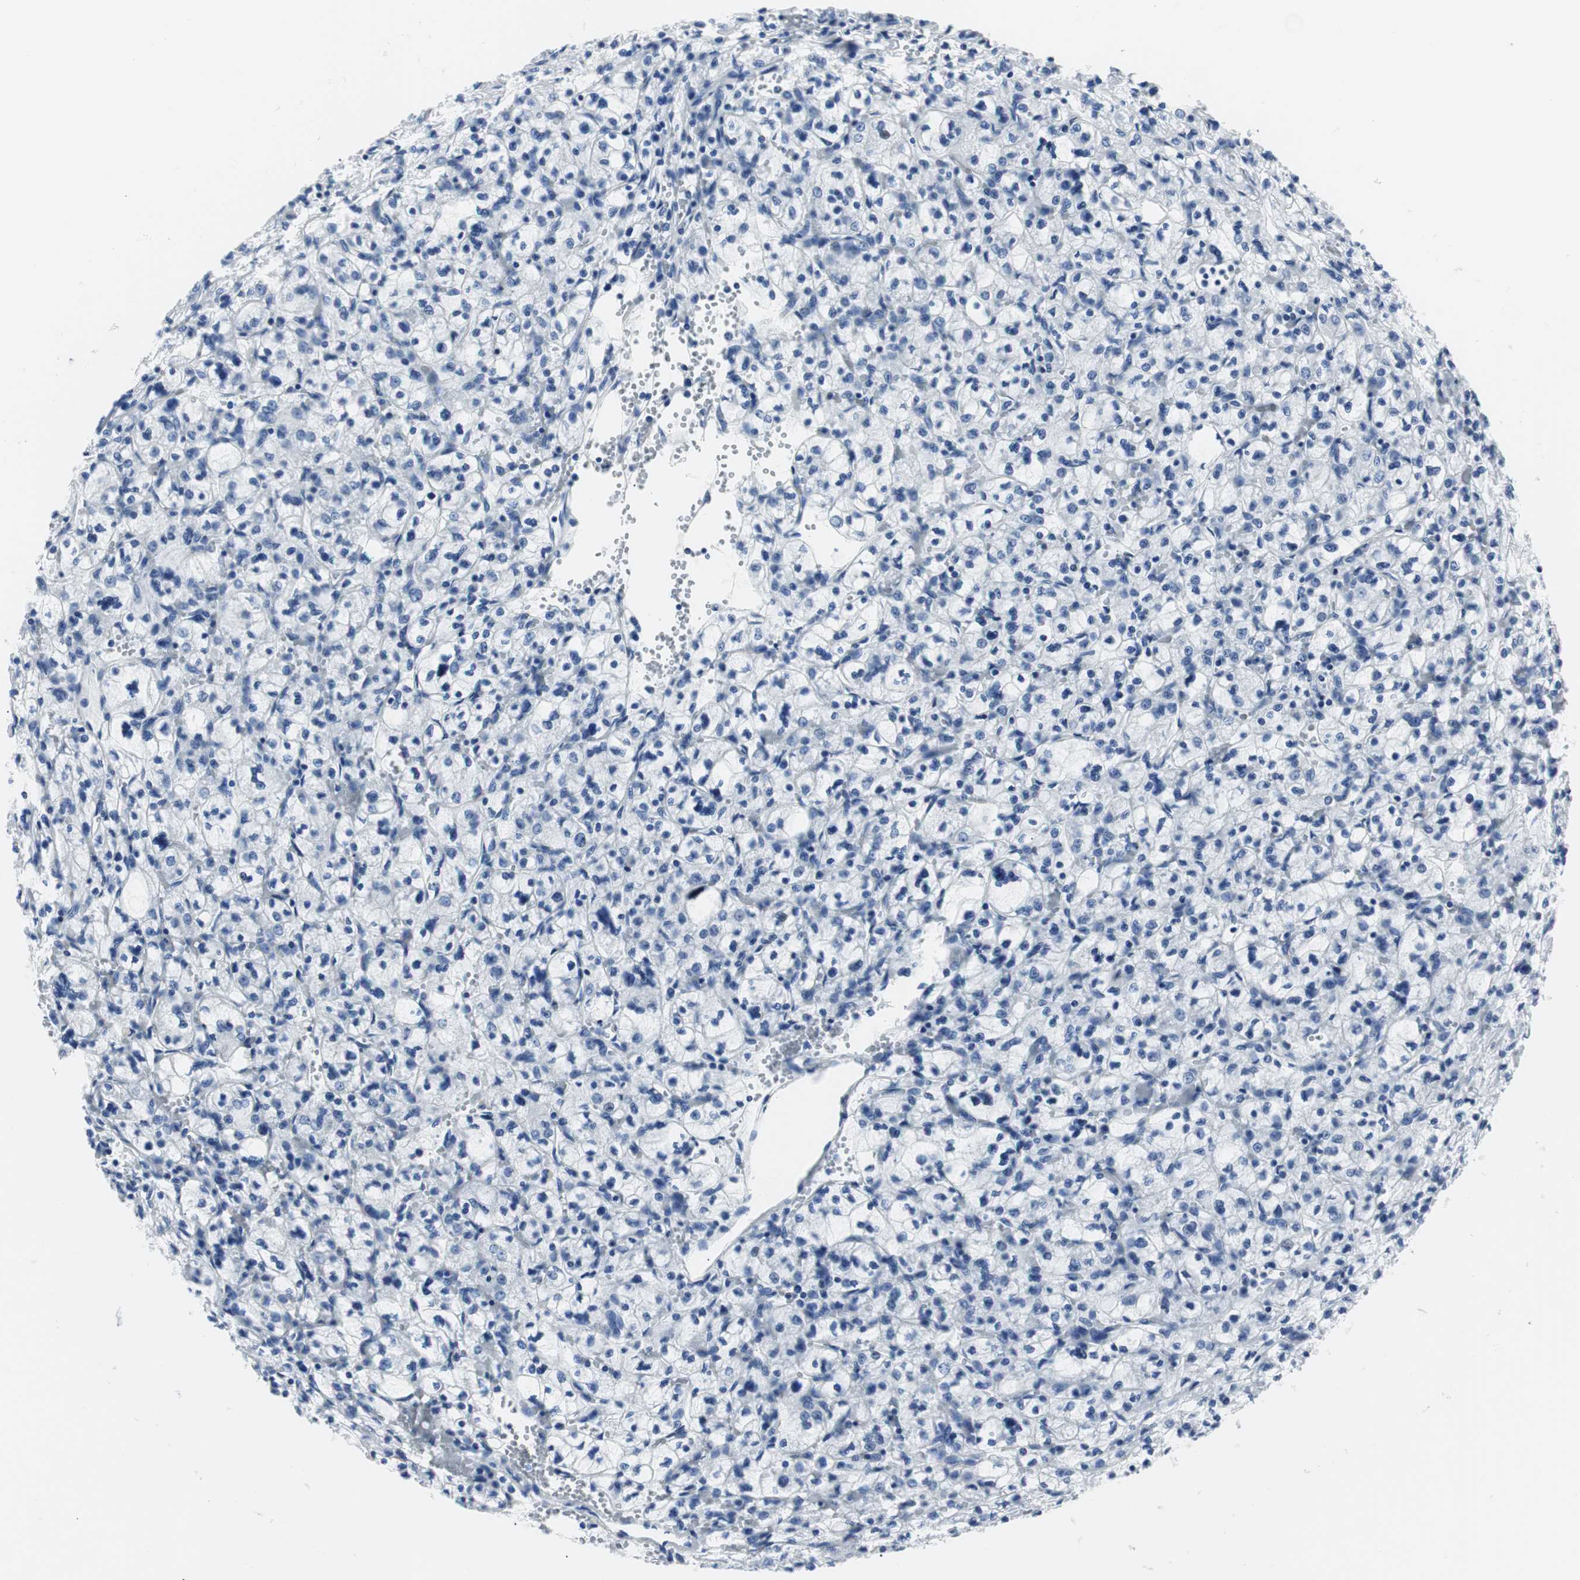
{"staining": {"intensity": "negative", "quantity": "none", "location": "none"}, "tissue": "renal cancer", "cell_type": "Tumor cells", "image_type": "cancer", "snomed": [{"axis": "morphology", "description": "Adenocarcinoma, NOS"}, {"axis": "topography", "description": "Kidney"}], "caption": "The histopathology image reveals no significant expression in tumor cells of renal adenocarcinoma.", "gene": "GAP43", "patient": {"sex": "female", "age": 83}}